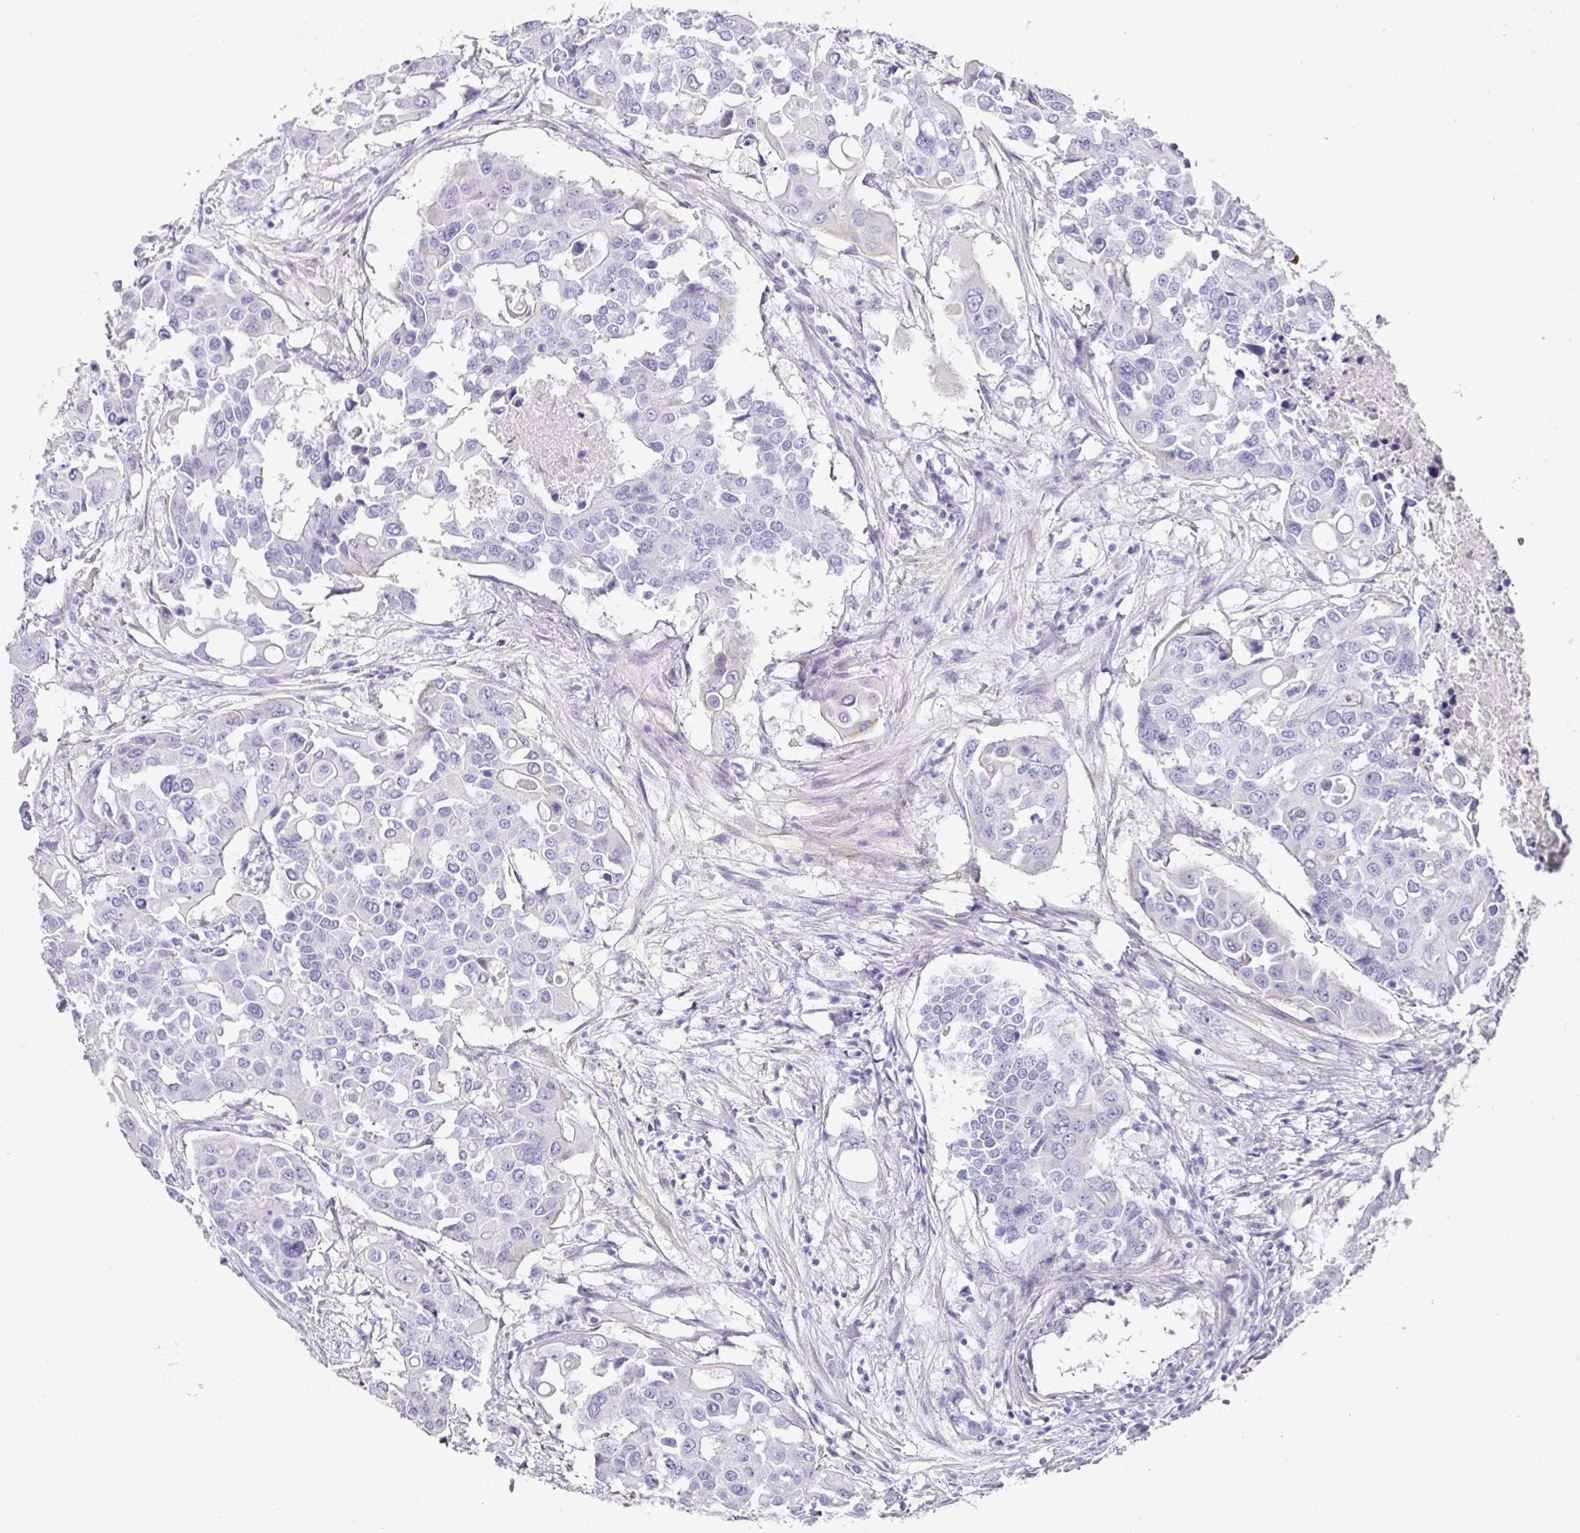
{"staining": {"intensity": "negative", "quantity": "none", "location": "none"}, "tissue": "colorectal cancer", "cell_type": "Tumor cells", "image_type": "cancer", "snomed": [{"axis": "morphology", "description": "Adenocarcinoma, NOS"}, {"axis": "topography", "description": "Colon"}], "caption": "A high-resolution image shows immunohistochemistry staining of colorectal cancer (adenocarcinoma), which reveals no significant positivity in tumor cells.", "gene": "TARM1", "patient": {"sex": "male", "age": 77}}